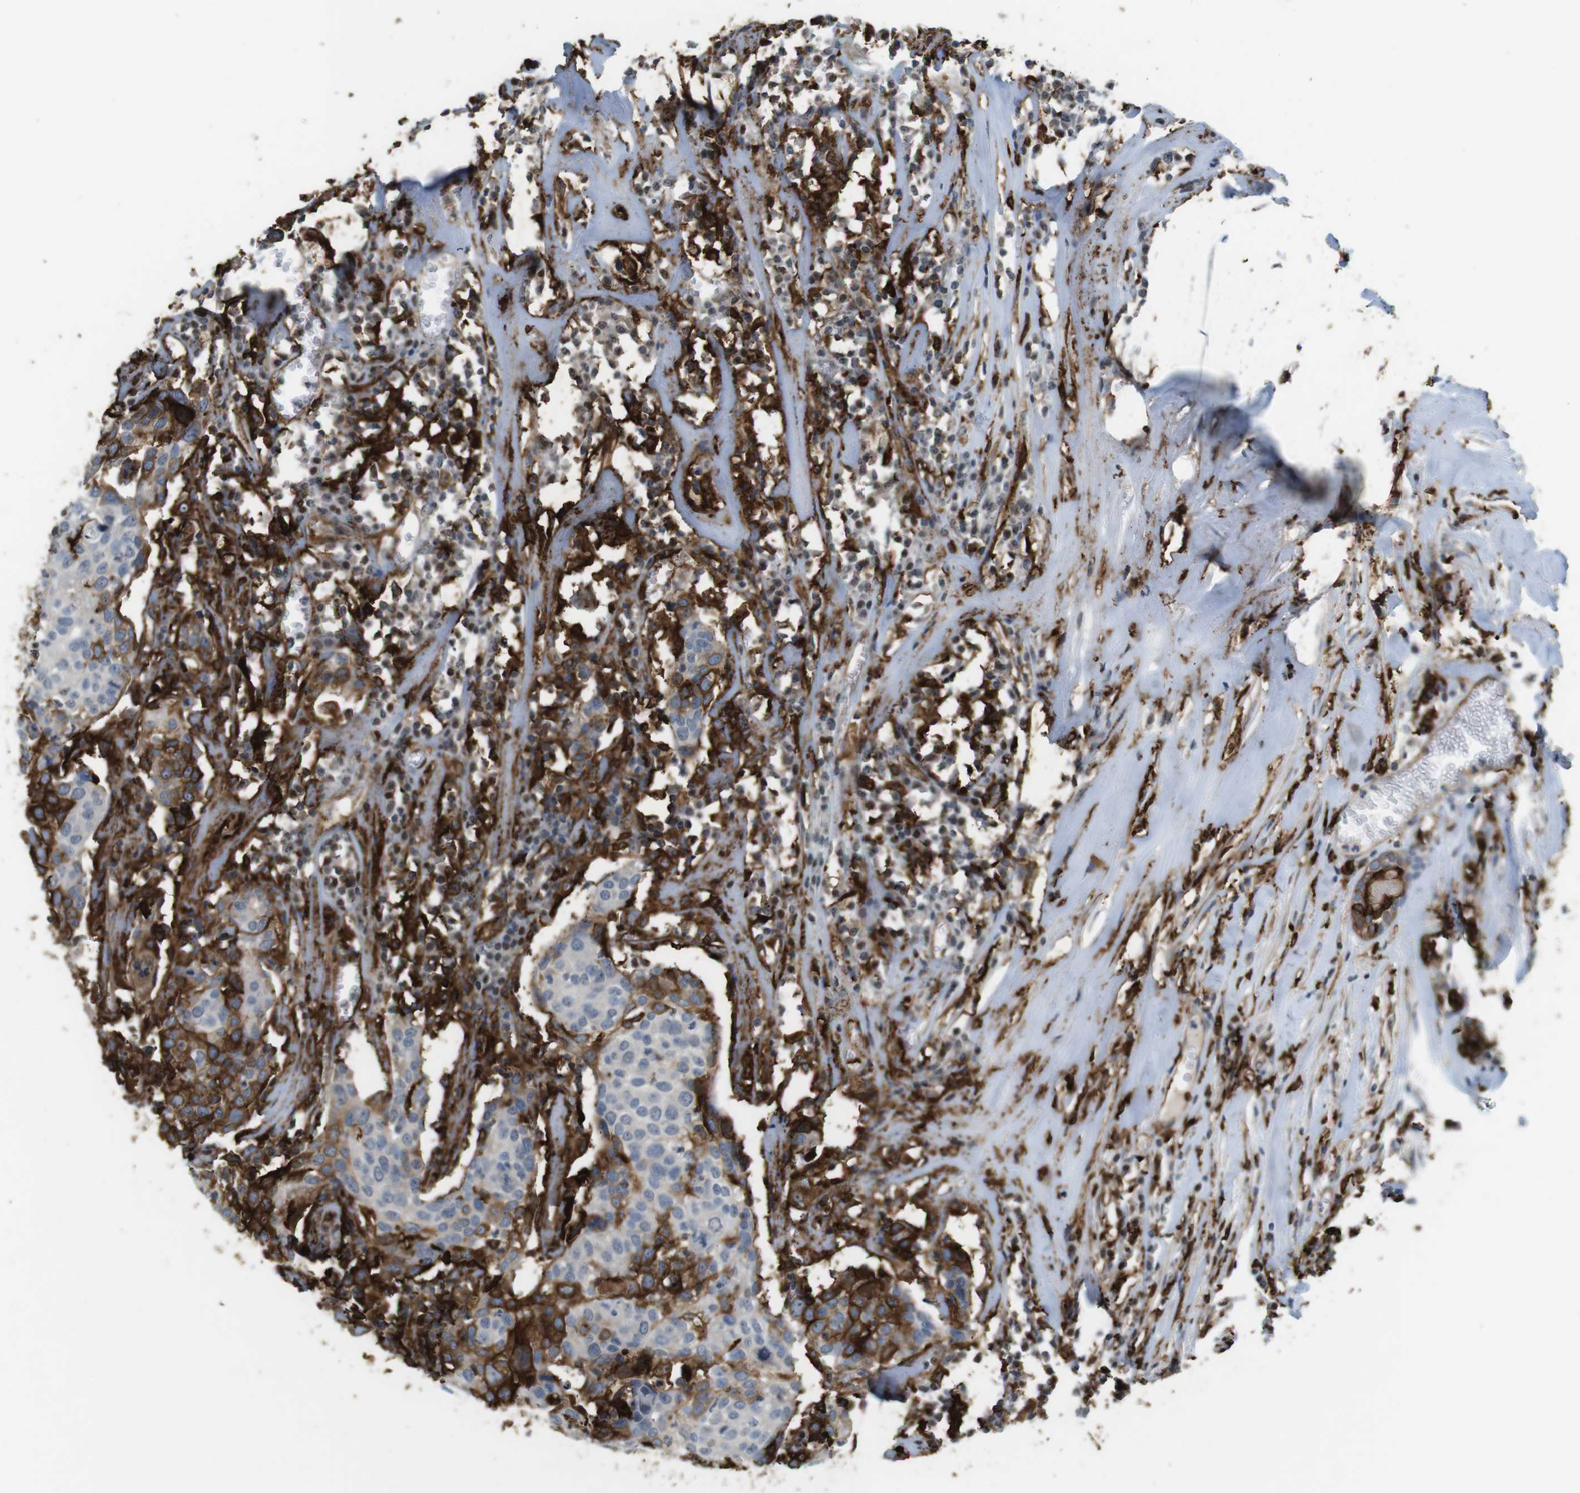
{"staining": {"intensity": "negative", "quantity": "none", "location": "none"}, "tissue": "head and neck cancer", "cell_type": "Tumor cells", "image_type": "cancer", "snomed": [{"axis": "morphology", "description": "Adenocarcinoma, NOS"}, {"axis": "topography", "description": "Salivary gland"}, {"axis": "topography", "description": "Head-Neck"}], "caption": "Human head and neck adenocarcinoma stained for a protein using immunohistochemistry (IHC) displays no positivity in tumor cells.", "gene": "HLA-DRA", "patient": {"sex": "female", "age": 65}}